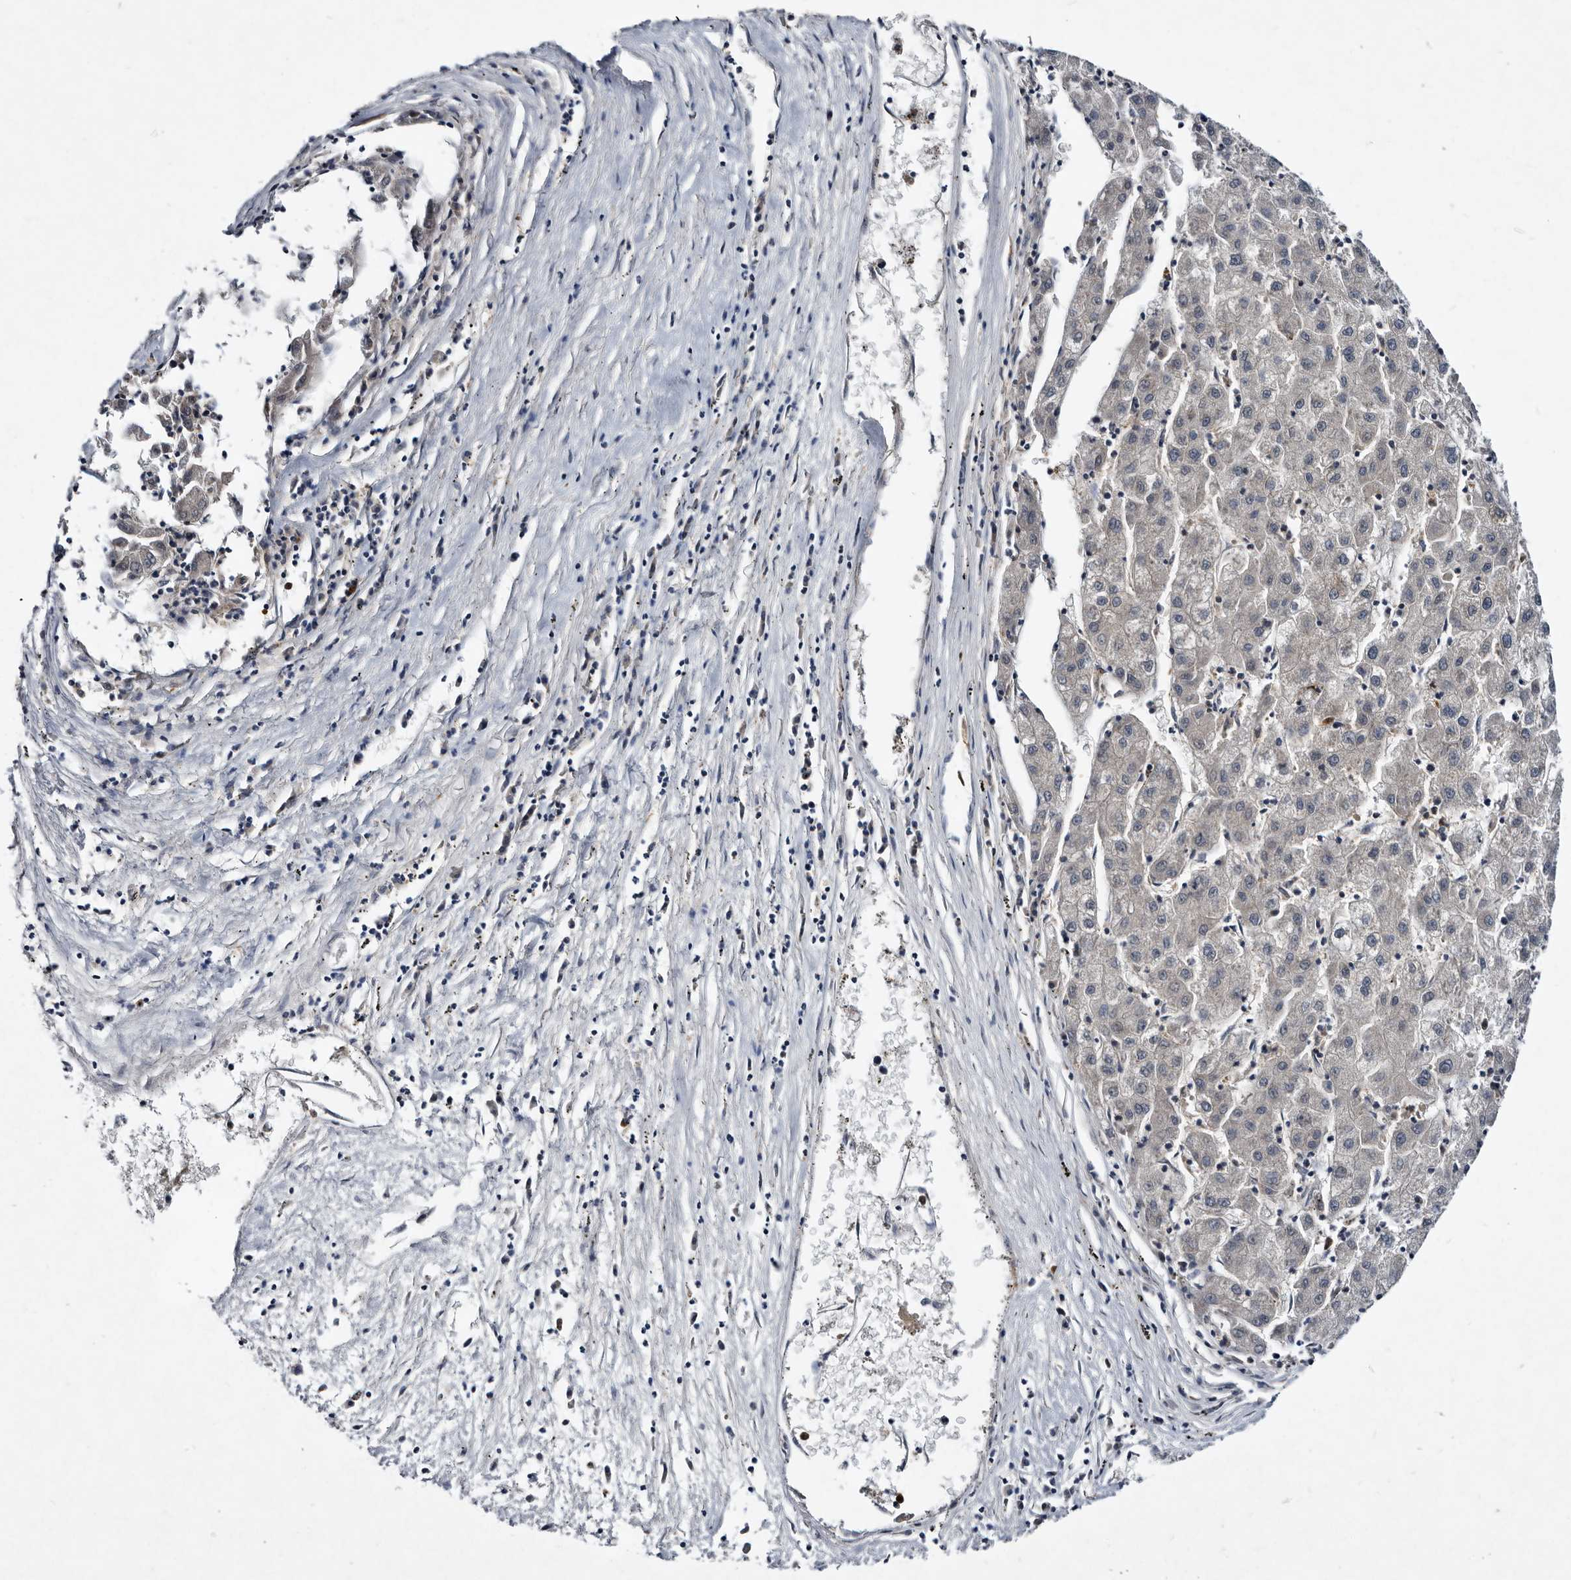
{"staining": {"intensity": "negative", "quantity": "none", "location": "none"}, "tissue": "liver cancer", "cell_type": "Tumor cells", "image_type": "cancer", "snomed": [{"axis": "morphology", "description": "Carcinoma, Hepatocellular, NOS"}, {"axis": "topography", "description": "Liver"}], "caption": "Tumor cells are negative for protein expression in human liver cancer (hepatocellular carcinoma).", "gene": "SERPINB8", "patient": {"sex": "male", "age": 72}}